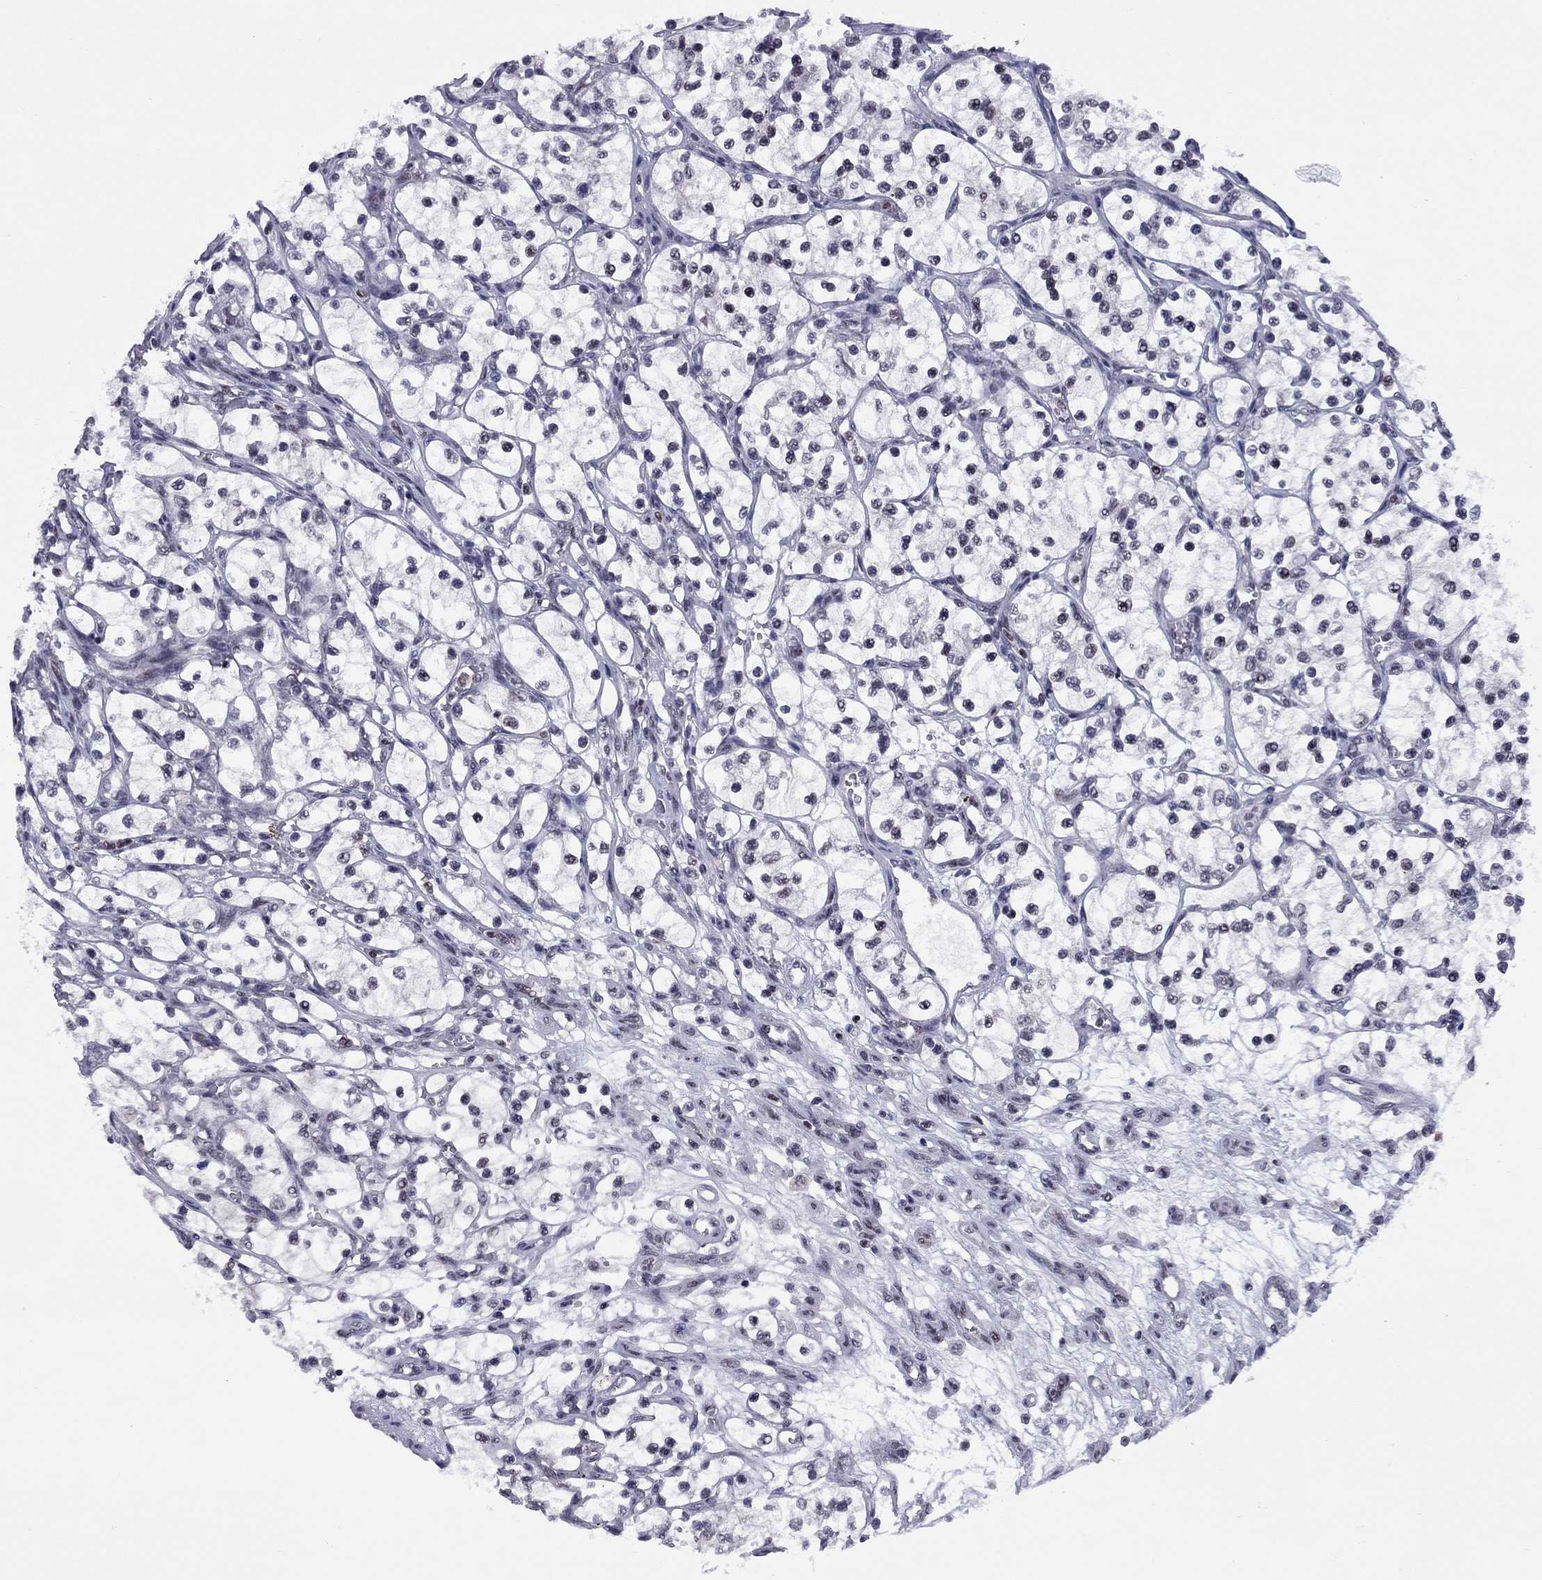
{"staining": {"intensity": "negative", "quantity": "none", "location": "none"}, "tissue": "renal cancer", "cell_type": "Tumor cells", "image_type": "cancer", "snomed": [{"axis": "morphology", "description": "Adenocarcinoma, NOS"}, {"axis": "topography", "description": "Kidney"}], "caption": "Immunohistochemistry (IHC) histopathology image of neoplastic tissue: human adenocarcinoma (renal) stained with DAB (3,3'-diaminobenzidine) reveals no significant protein staining in tumor cells.", "gene": "TAF9", "patient": {"sex": "female", "age": 69}}